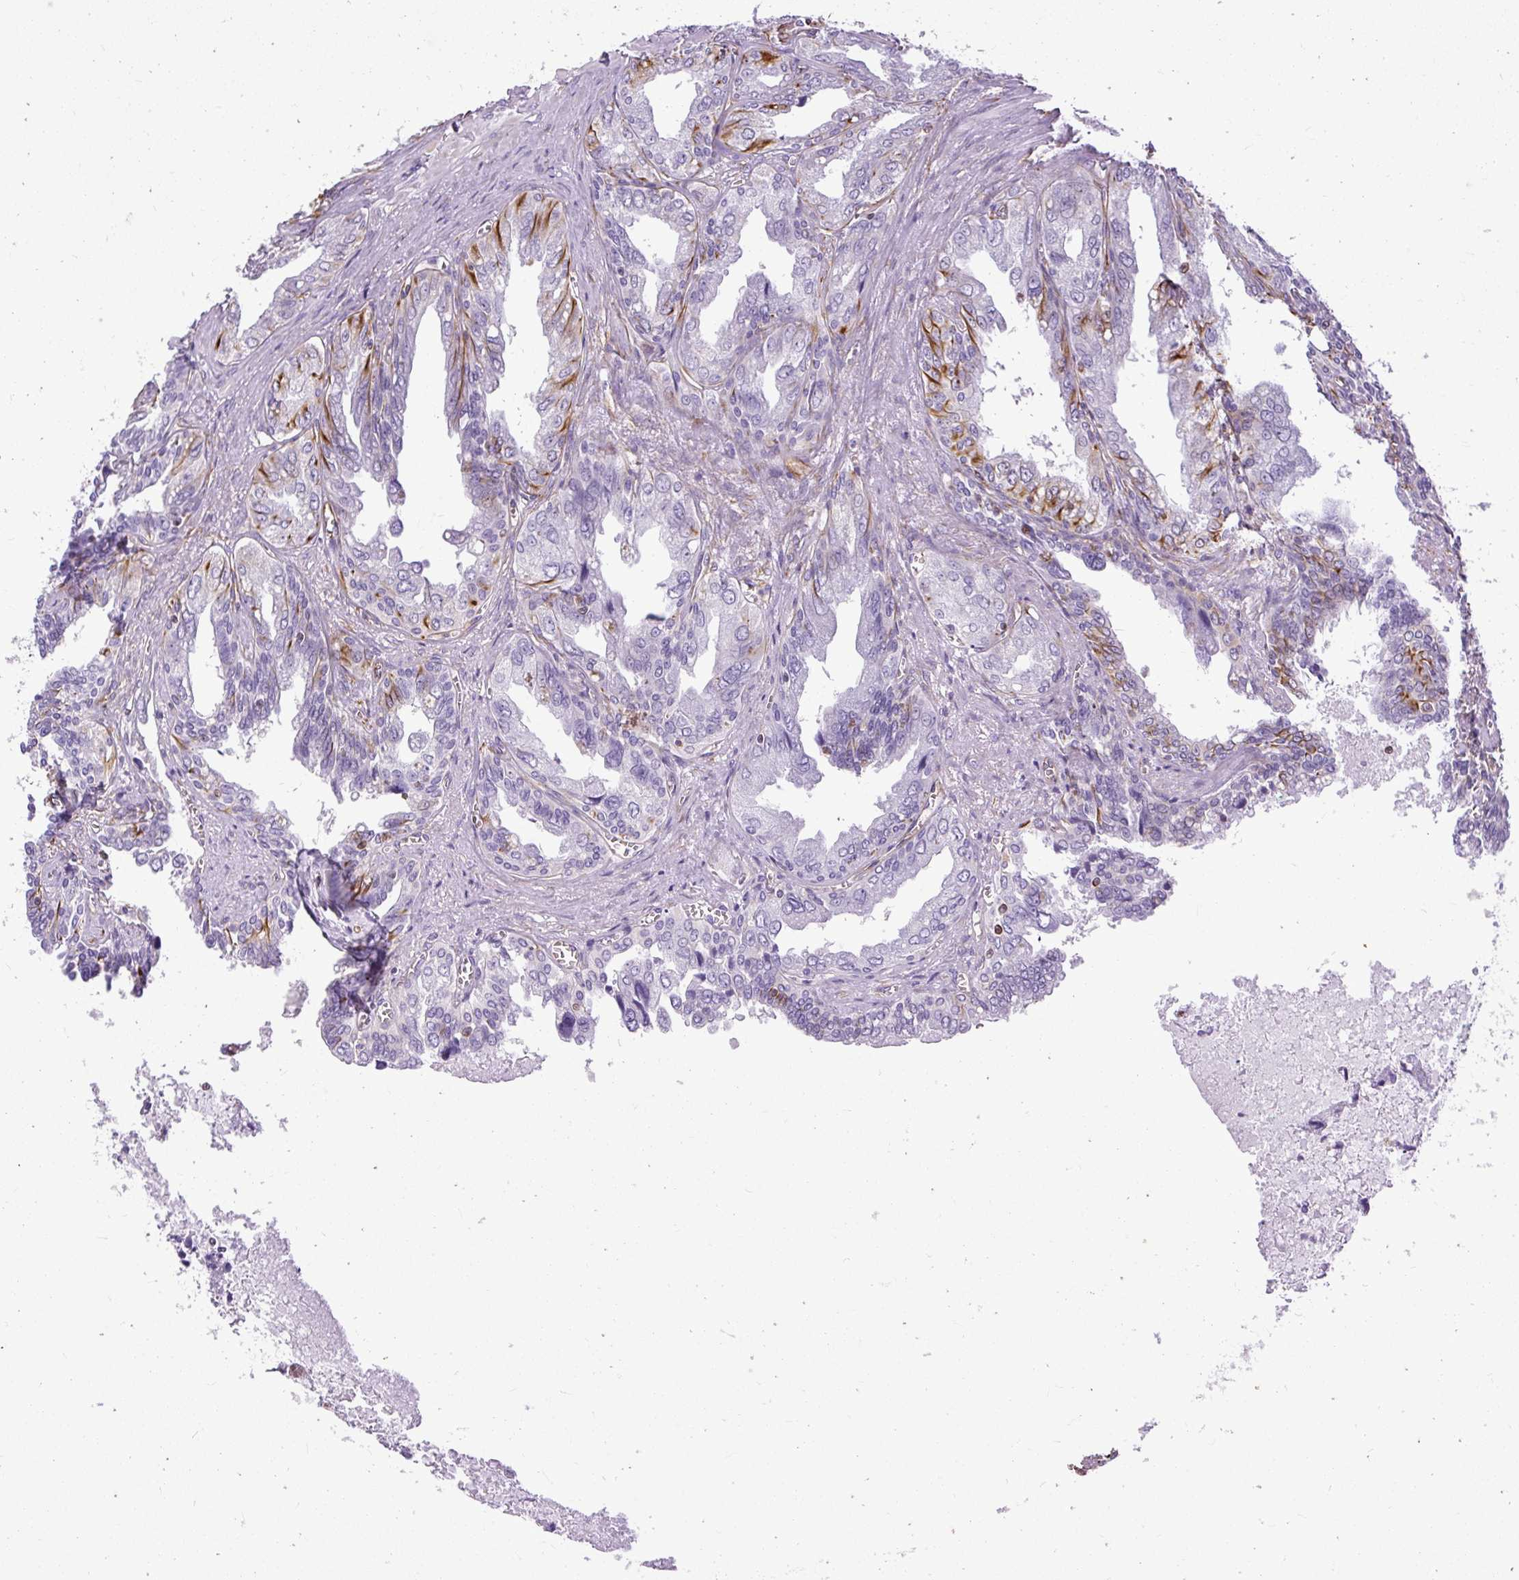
{"staining": {"intensity": "strong", "quantity": "<25%", "location": "cytoplasmic/membranous"}, "tissue": "seminal vesicle", "cell_type": "Glandular cells", "image_type": "normal", "snomed": [{"axis": "morphology", "description": "Normal tissue, NOS"}, {"axis": "topography", "description": "Seminal veicle"}], "caption": "Seminal vesicle stained for a protein exhibits strong cytoplasmic/membranous positivity in glandular cells.", "gene": "PLS1", "patient": {"sex": "male", "age": 67}}